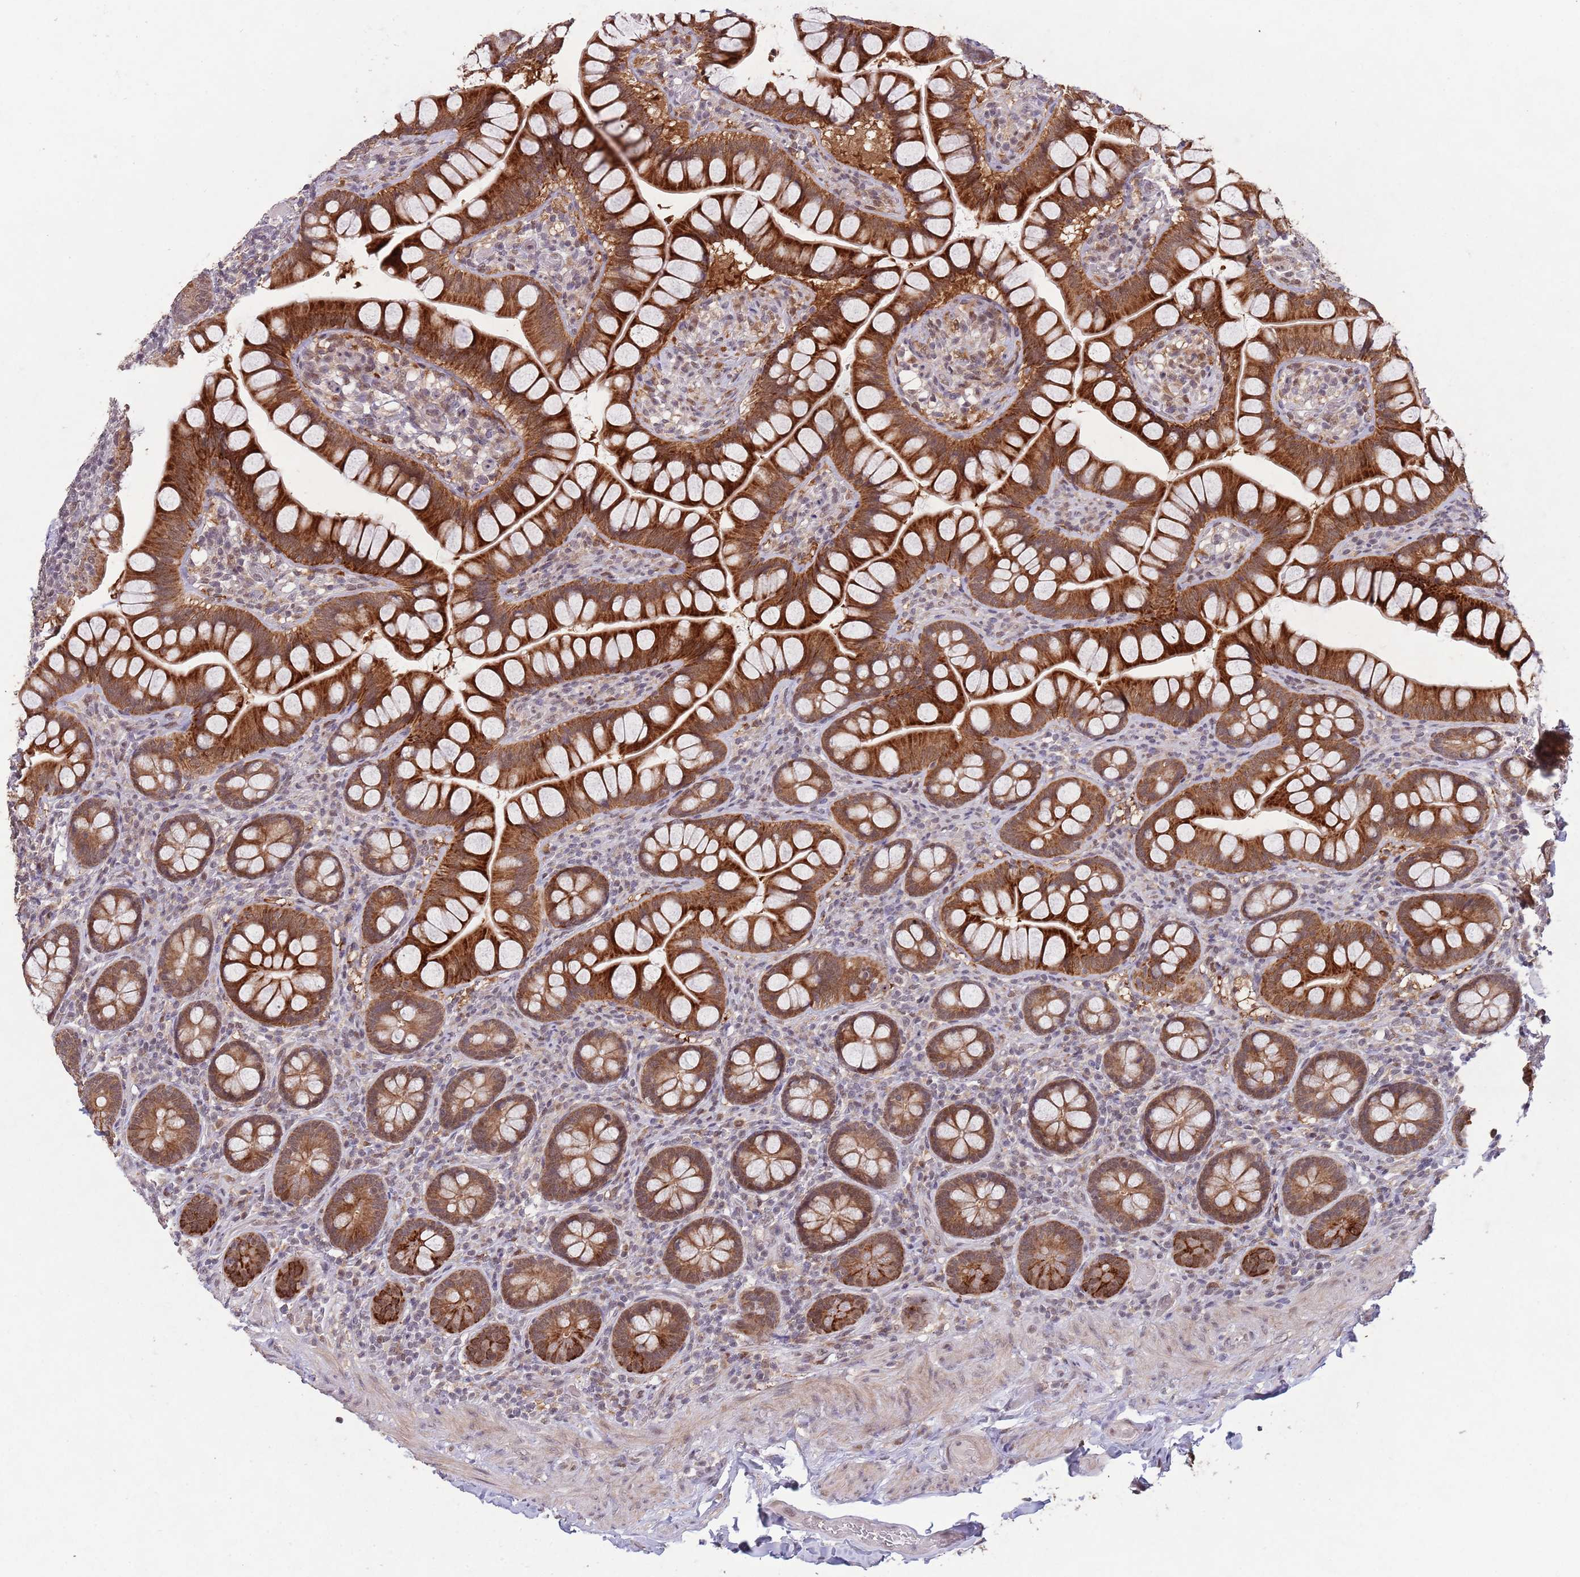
{"staining": {"intensity": "strong", "quantity": ">75%", "location": "cytoplasmic/membranous,nuclear"}, "tissue": "small intestine", "cell_type": "Glandular cells", "image_type": "normal", "snomed": [{"axis": "morphology", "description": "Normal tissue, NOS"}, {"axis": "topography", "description": "Small intestine"}], "caption": "Immunohistochemical staining of benign human small intestine exhibits >75% levels of strong cytoplasmic/membranous,nuclear protein expression in about >75% of glandular cells. Immunohistochemistry (ihc) stains the protein in brown and the nuclei are stained blue.", "gene": "ZNF639", "patient": {"sex": "male", "age": 70}}